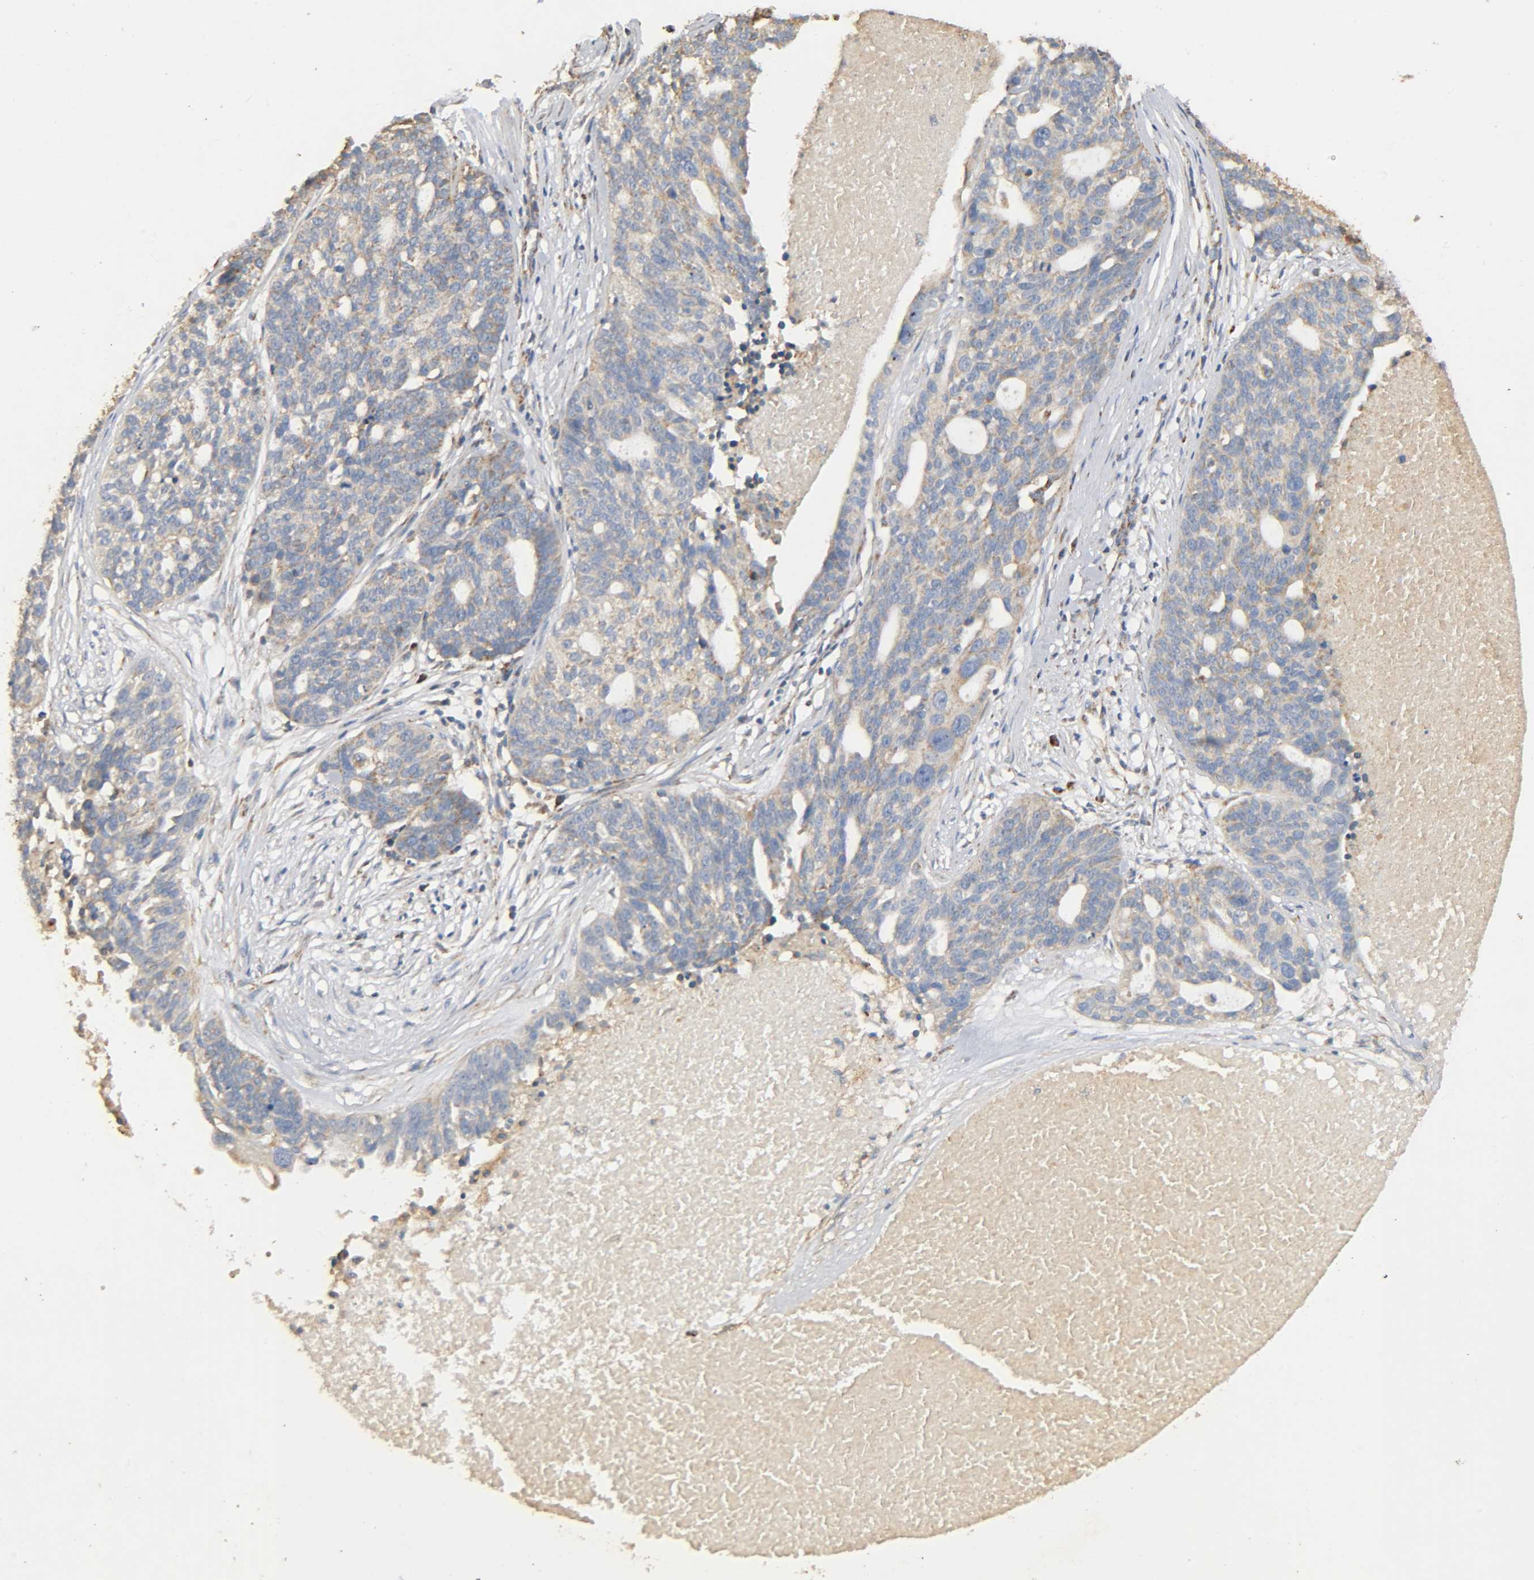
{"staining": {"intensity": "weak", "quantity": "<25%", "location": "cytoplasmic/membranous"}, "tissue": "ovarian cancer", "cell_type": "Tumor cells", "image_type": "cancer", "snomed": [{"axis": "morphology", "description": "Cystadenocarcinoma, serous, NOS"}, {"axis": "topography", "description": "Ovary"}], "caption": "Micrograph shows no protein positivity in tumor cells of serous cystadenocarcinoma (ovarian) tissue.", "gene": "NDUFS3", "patient": {"sex": "female", "age": 59}}